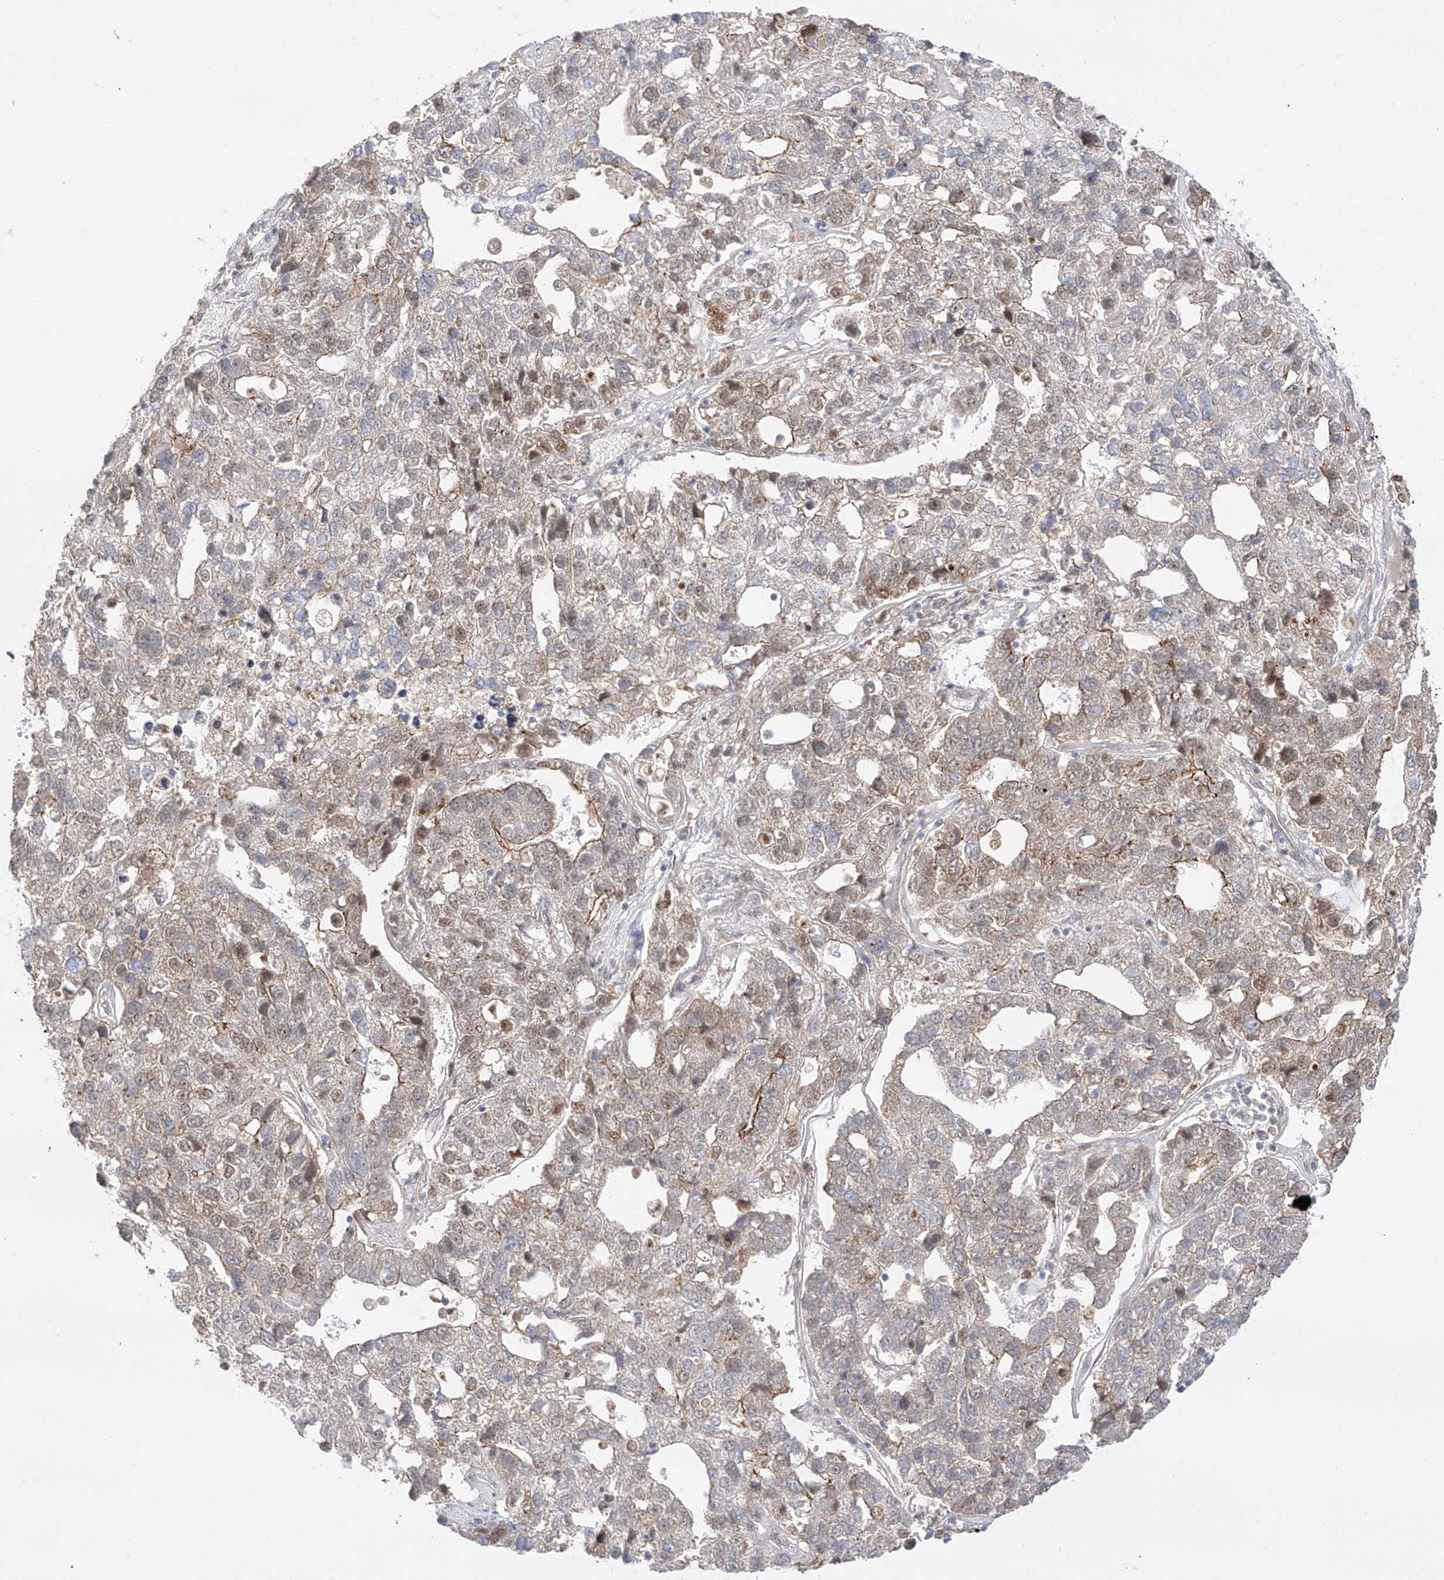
{"staining": {"intensity": "moderate", "quantity": "25%-75%", "location": "cytoplasmic/membranous,nuclear"}, "tissue": "pancreatic cancer", "cell_type": "Tumor cells", "image_type": "cancer", "snomed": [{"axis": "morphology", "description": "Adenocarcinoma, NOS"}, {"axis": "topography", "description": "Pancreas"}], "caption": "Brown immunohistochemical staining in human pancreatic cancer (adenocarcinoma) demonstrates moderate cytoplasmic/membranous and nuclear expression in about 25%-75% of tumor cells.", "gene": "POGK", "patient": {"sex": "female", "age": 61}}